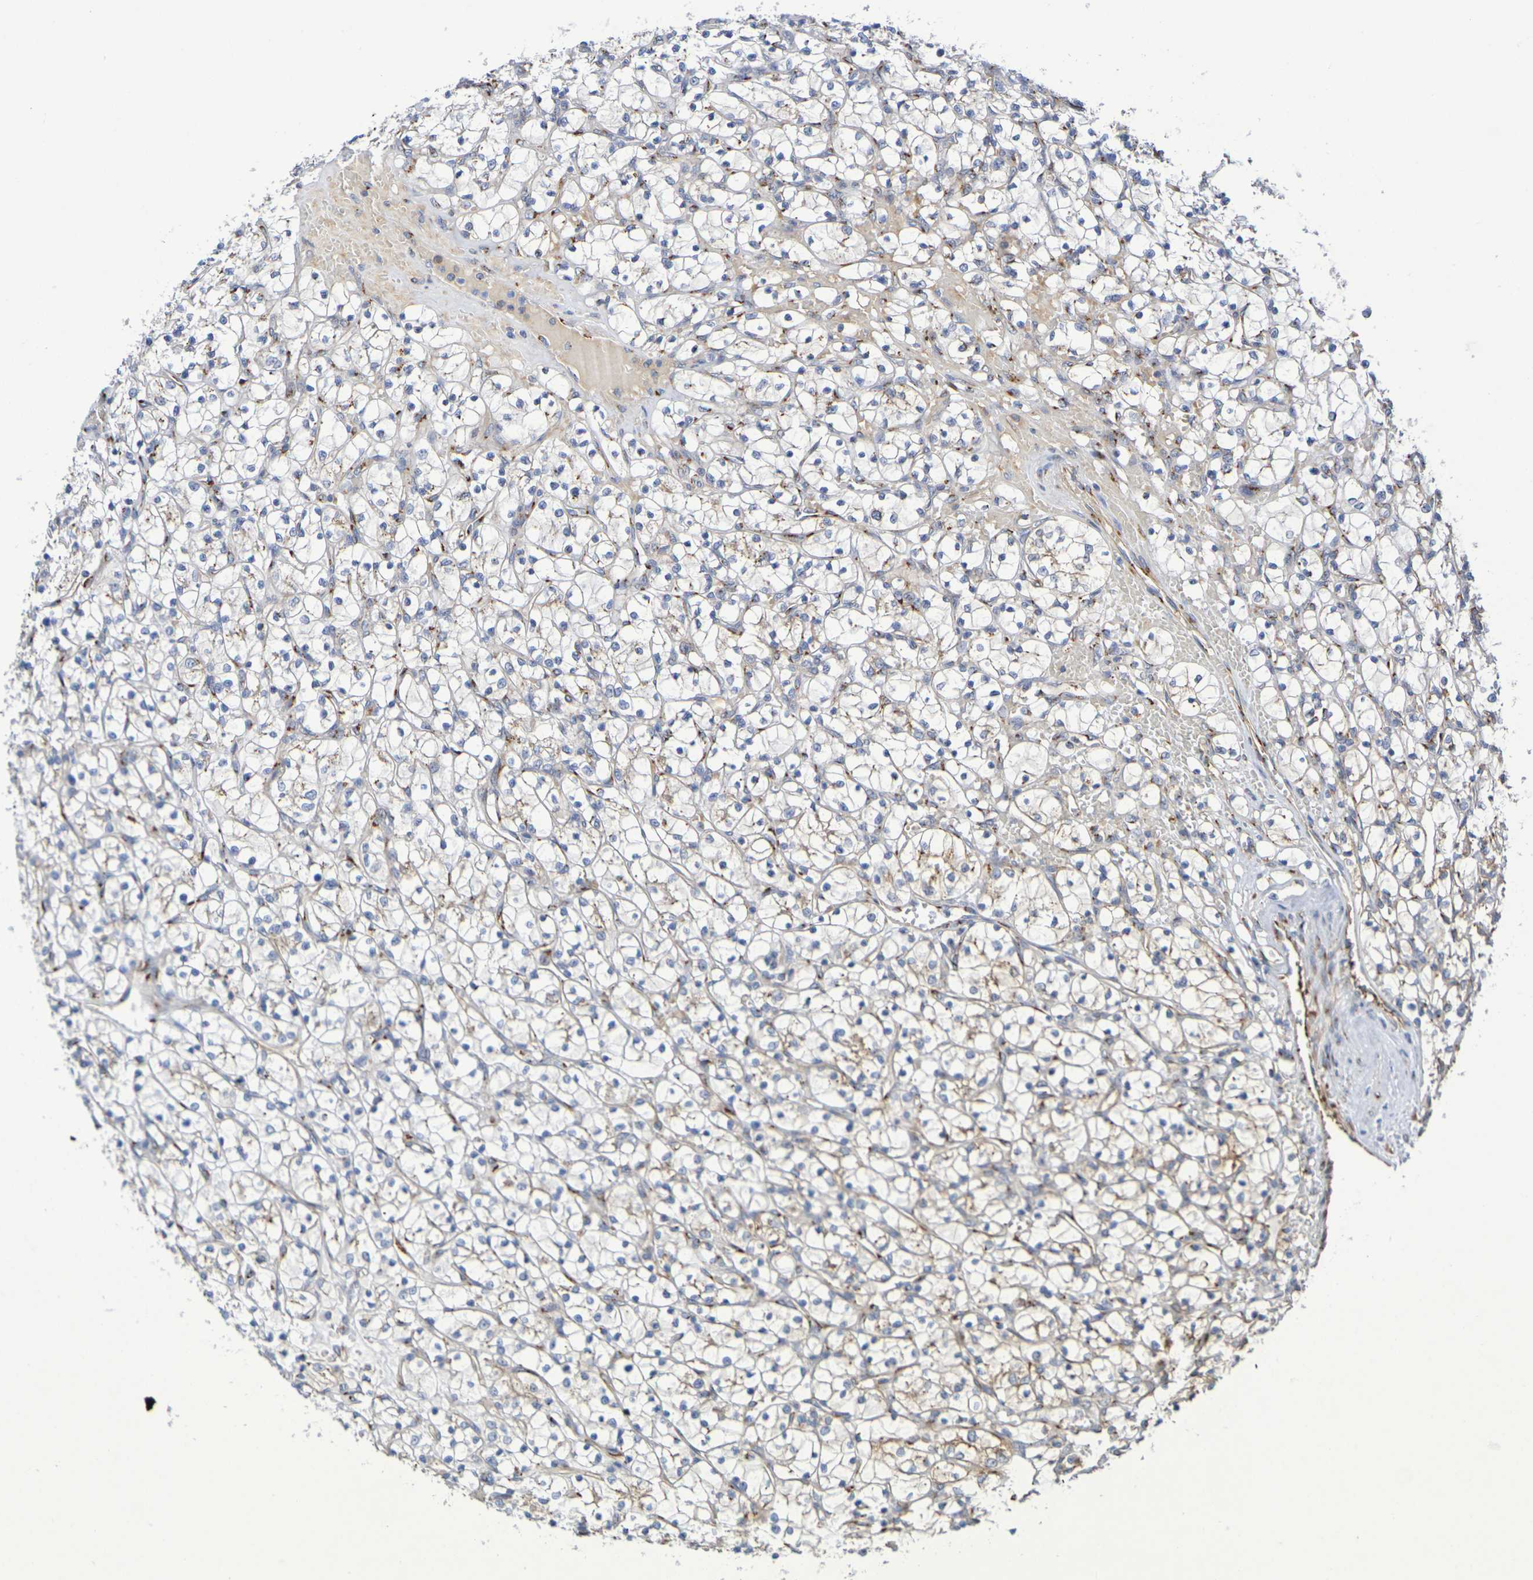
{"staining": {"intensity": "negative", "quantity": "none", "location": "none"}, "tissue": "renal cancer", "cell_type": "Tumor cells", "image_type": "cancer", "snomed": [{"axis": "morphology", "description": "Adenocarcinoma, NOS"}, {"axis": "topography", "description": "Kidney"}], "caption": "Immunohistochemistry photomicrograph of human renal cancer (adenocarcinoma) stained for a protein (brown), which shows no positivity in tumor cells. Brightfield microscopy of immunohistochemistry stained with DAB (3,3'-diaminobenzidine) (brown) and hematoxylin (blue), captured at high magnification.", "gene": "DCP2", "patient": {"sex": "female", "age": 69}}